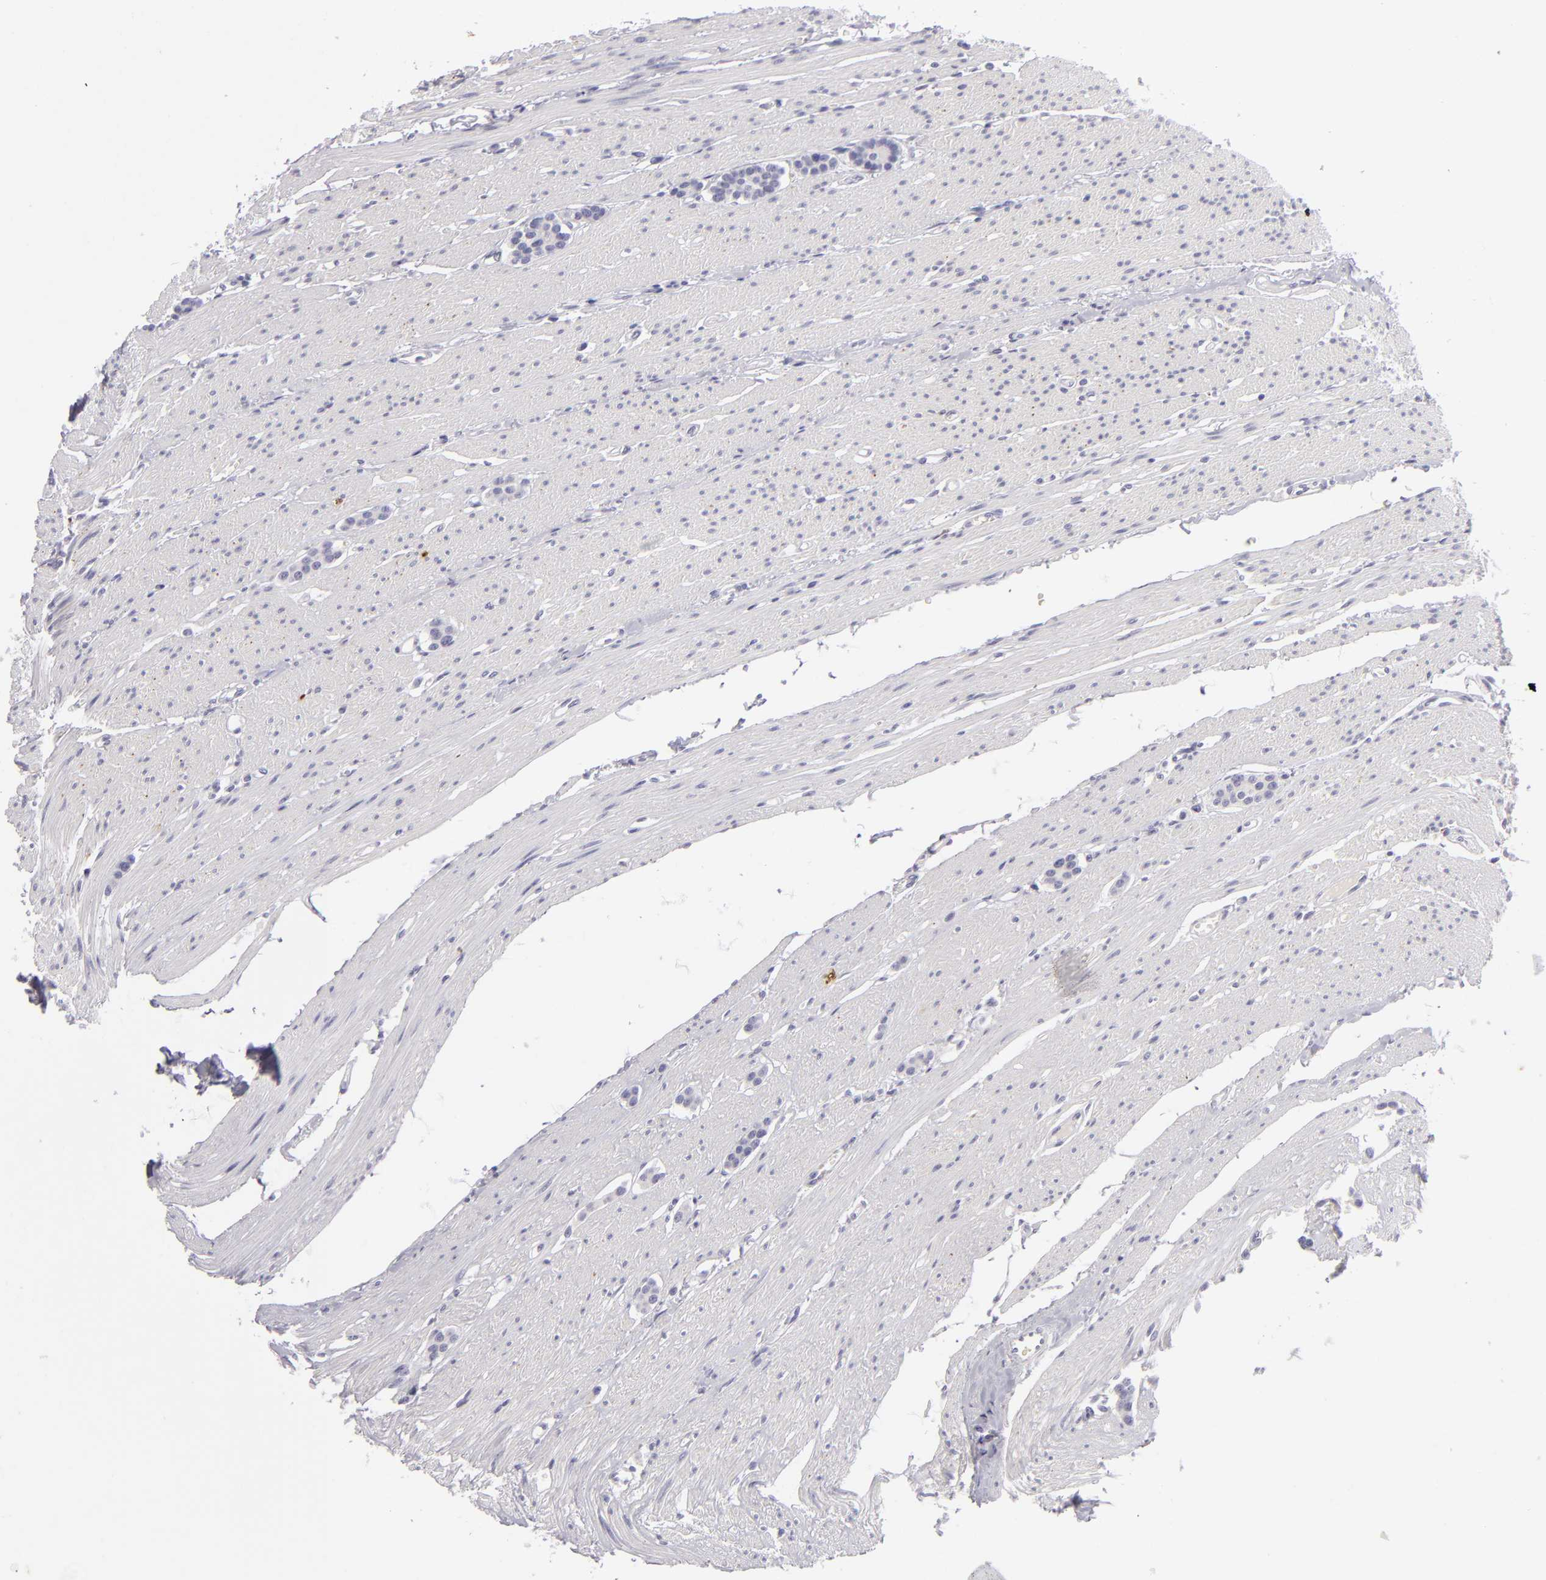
{"staining": {"intensity": "negative", "quantity": "none", "location": "none"}, "tissue": "carcinoid", "cell_type": "Tumor cells", "image_type": "cancer", "snomed": [{"axis": "morphology", "description": "Carcinoid, malignant, NOS"}, {"axis": "topography", "description": "Small intestine"}], "caption": "Histopathology image shows no protein positivity in tumor cells of carcinoid (malignant) tissue.", "gene": "TNNC1", "patient": {"sex": "male", "age": 60}}